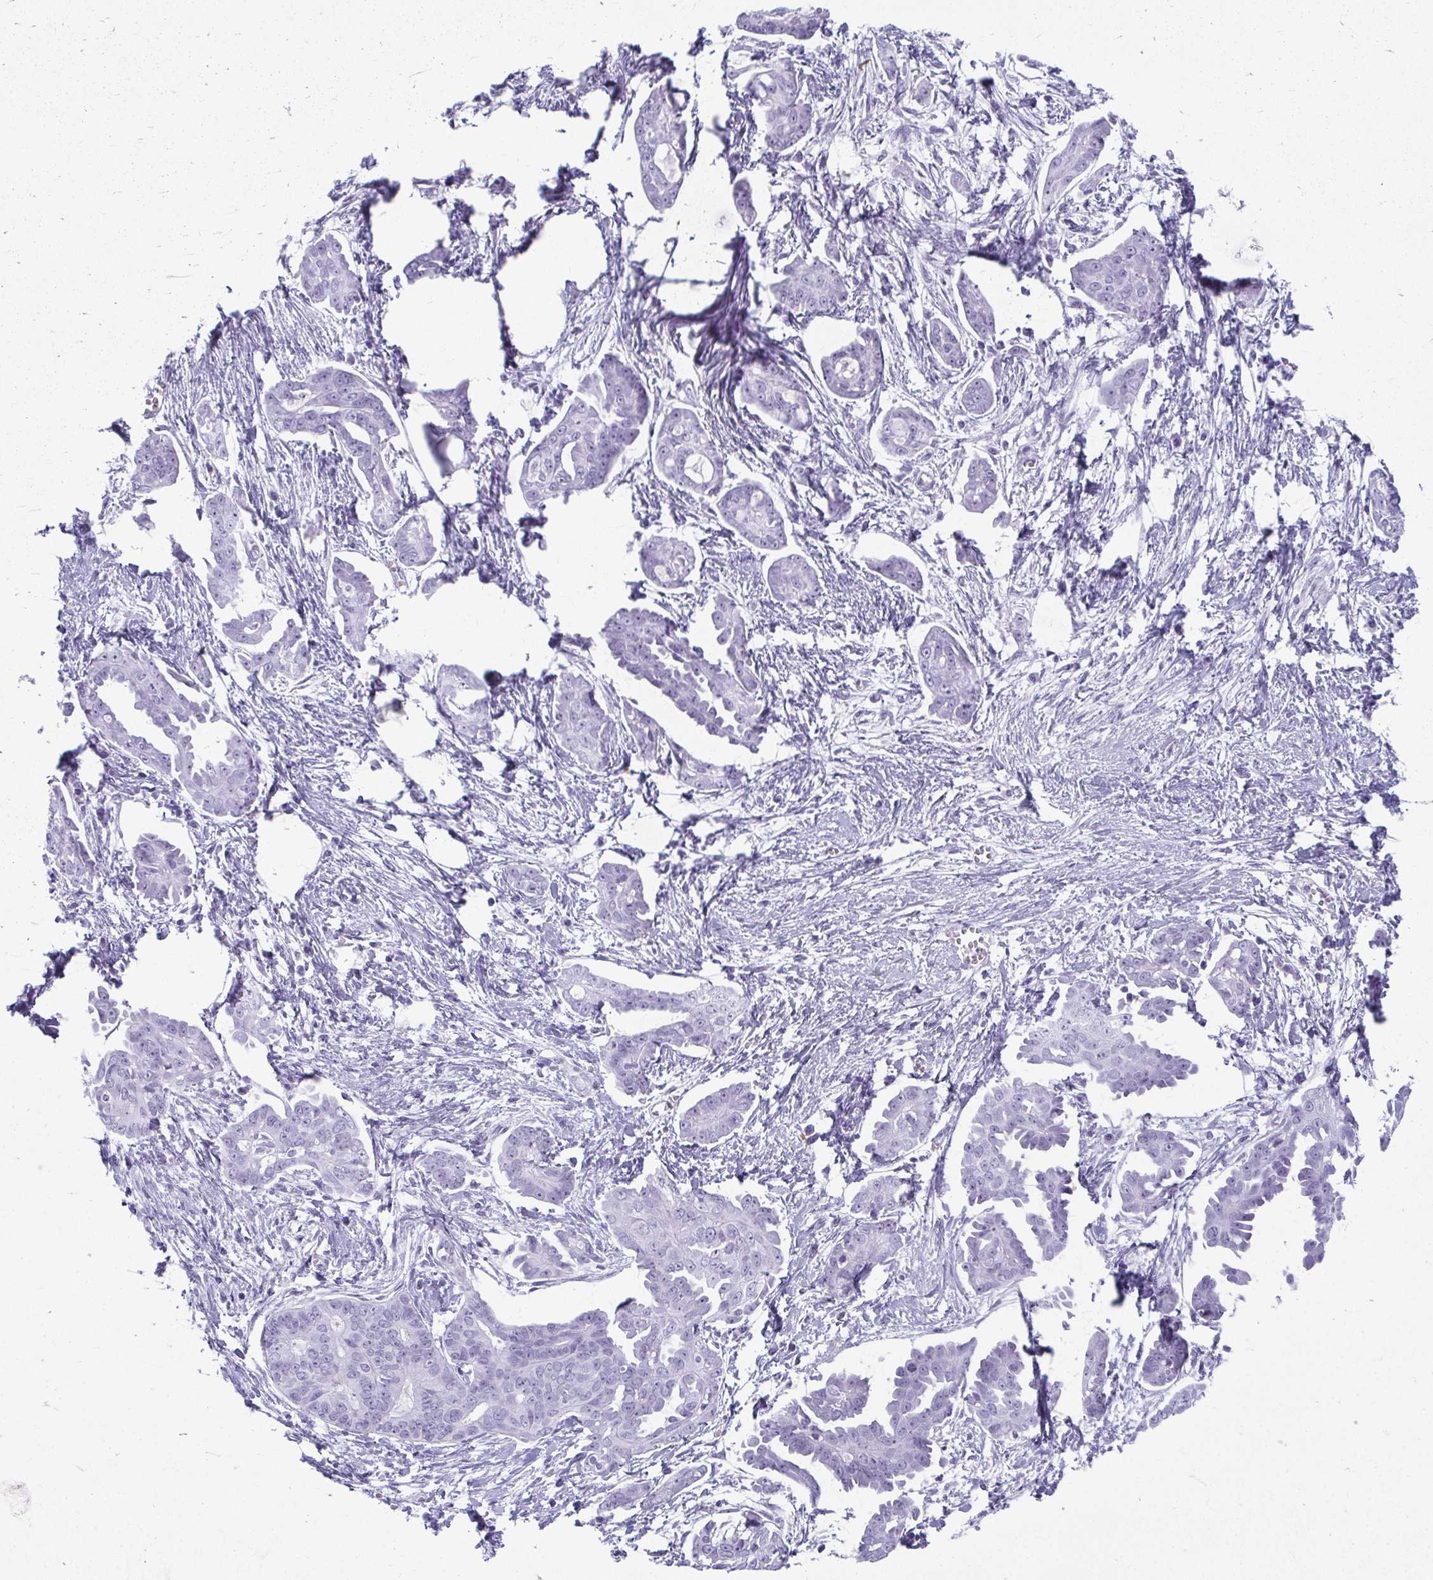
{"staining": {"intensity": "negative", "quantity": "none", "location": "none"}, "tissue": "ovarian cancer", "cell_type": "Tumor cells", "image_type": "cancer", "snomed": [{"axis": "morphology", "description": "Cystadenocarcinoma, serous, NOS"}, {"axis": "topography", "description": "Ovary"}], "caption": "Immunohistochemical staining of human serous cystadenocarcinoma (ovarian) shows no significant positivity in tumor cells.", "gene": "MOBP", "patient": {"sex": "female", "age": 71}}